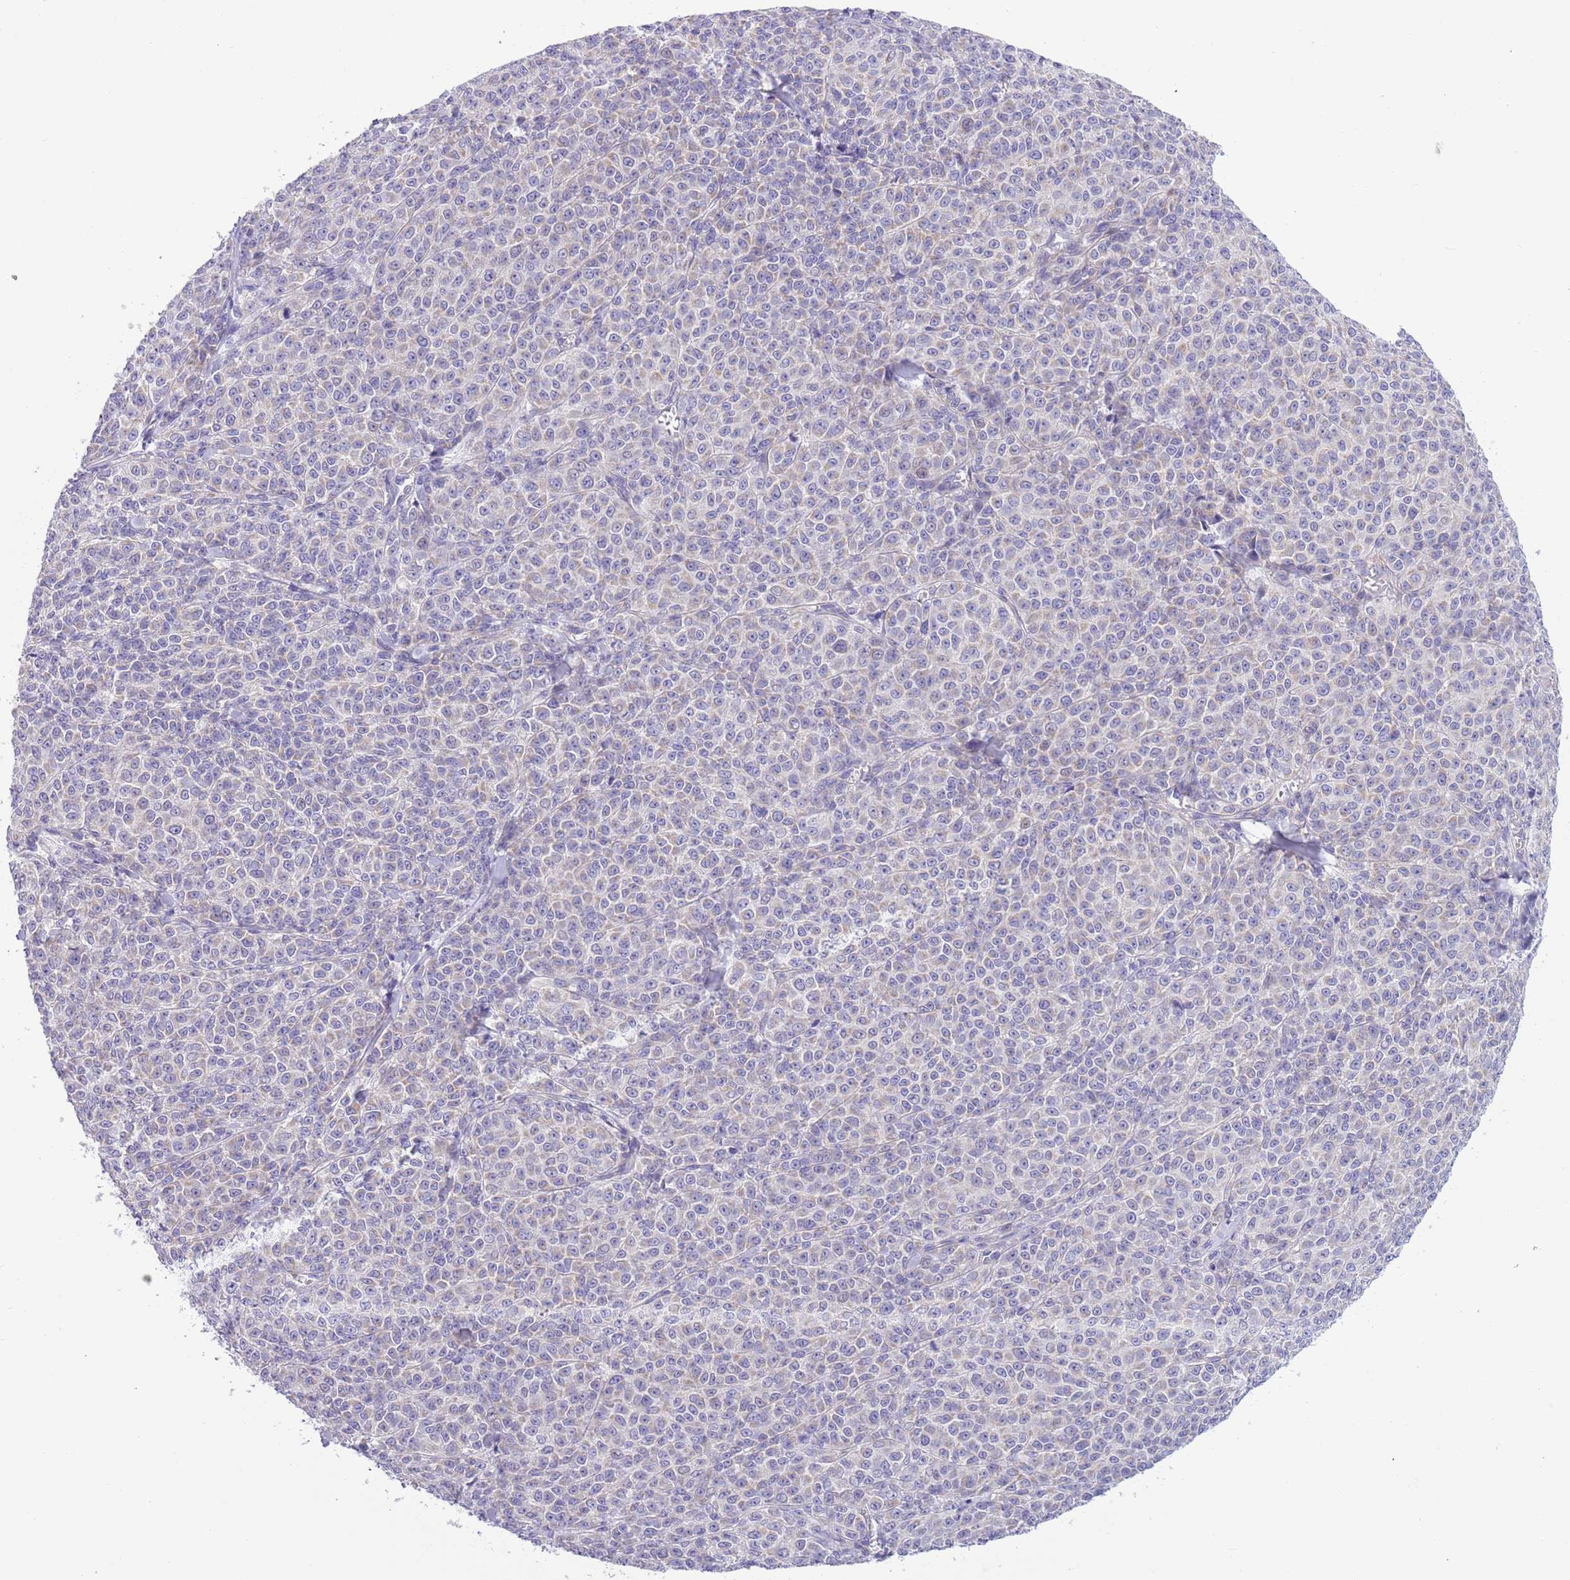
{"staining": {"intensity": "negative", "quantity": "none", "location": "none"}, "tissue": "melanoma", "cell_type": "Tumor cells", "image_type": "cancer", "snomed": [{"axis": "morphology", "description": "Normal tissue, NOS"}, {"axis": "morphology", "description": "Malignant melanoma, NOS"}, {"axis": "topography", "description": "Skin"}], "caption": "This is a histopathology image of IHC staining of melanoma, which shows no positivity in tumor cells.", "gene": "NET1", "patient": {"sex": "female", "age": 34}}